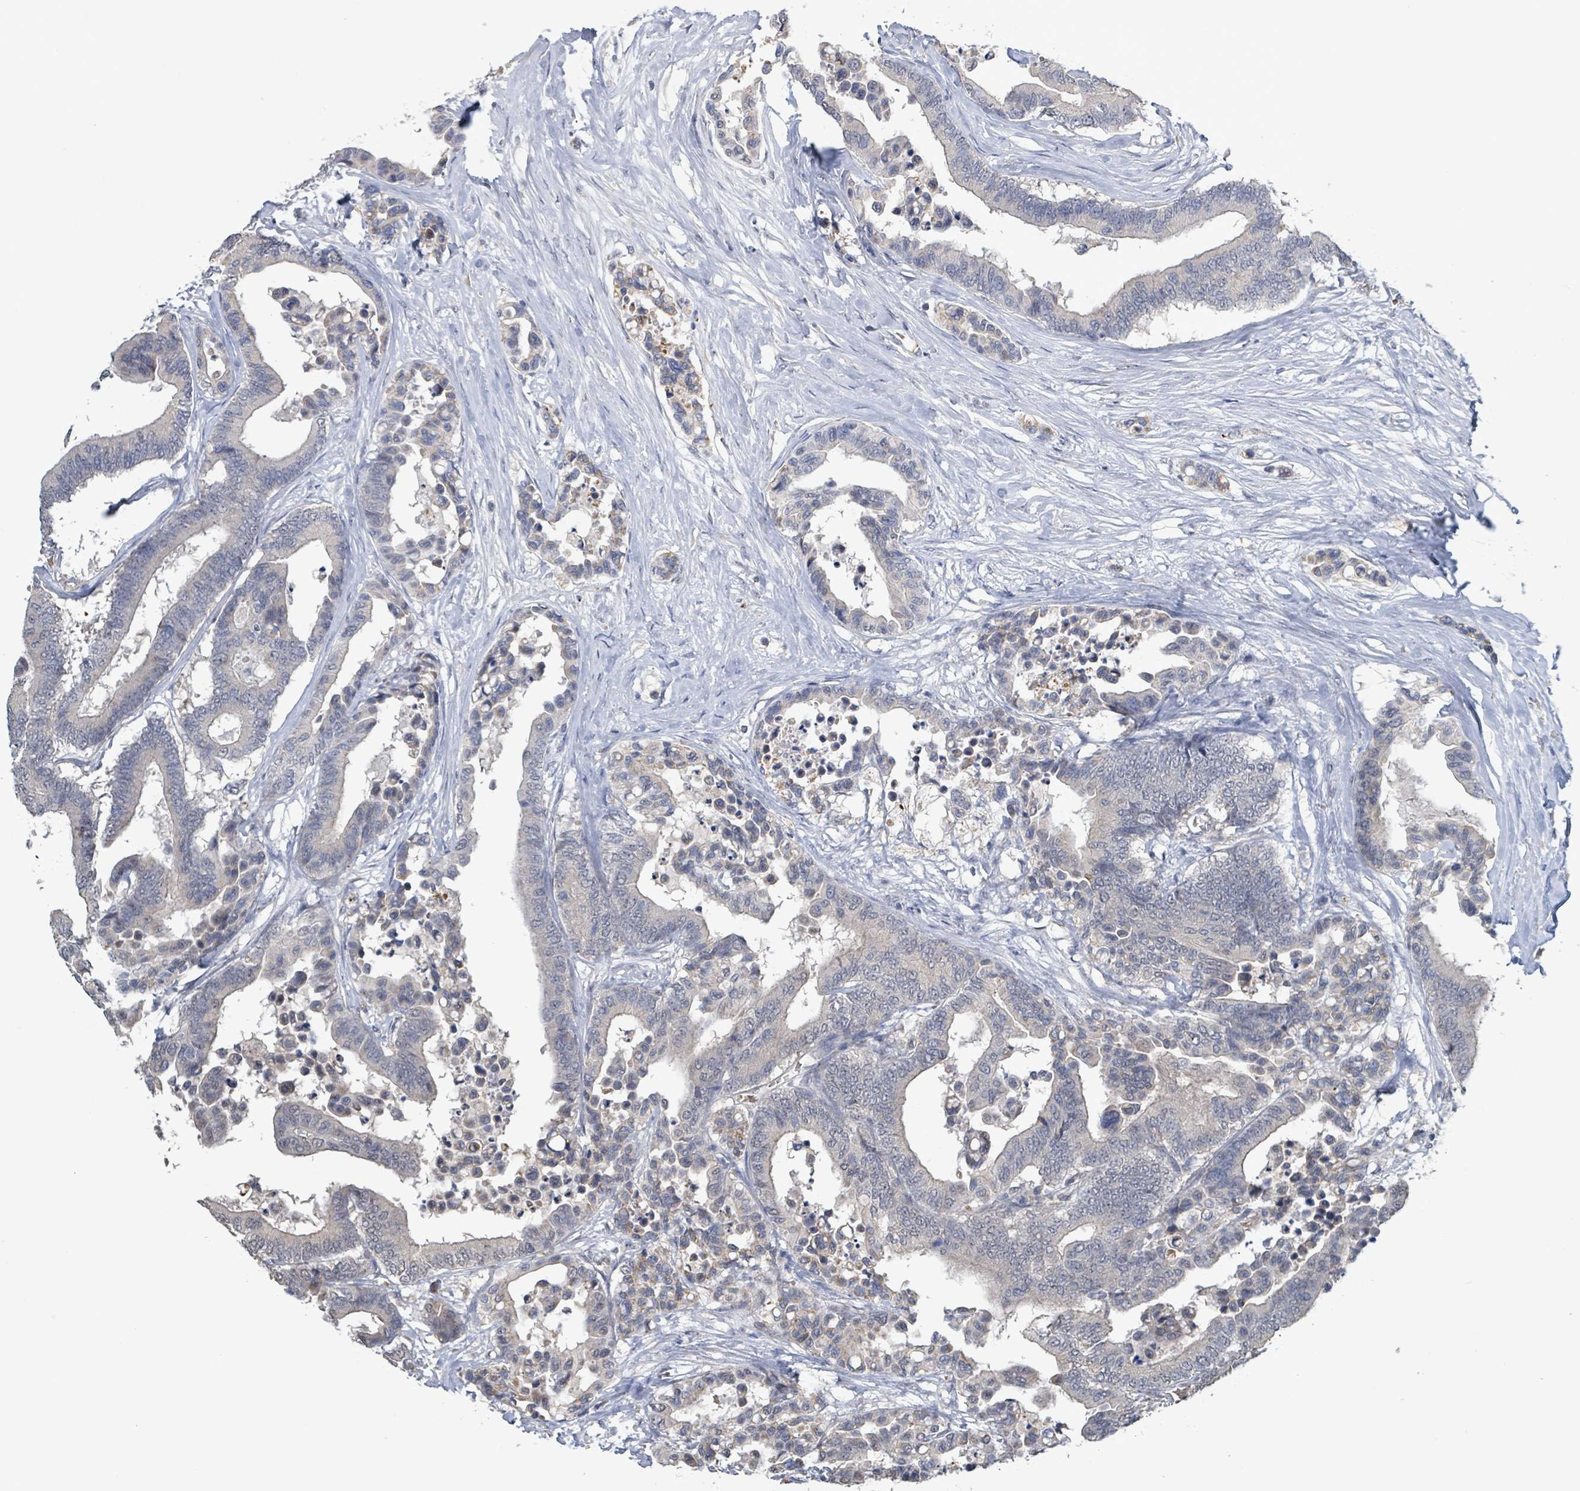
{"staining": {"intensity": "negative", "quantity": "none", "location": "none"}, "tissue": "colorectal cancer", "cell_type": "Tumor cells", "image_type": "cancer", "snomed": [{"axis": "morphology", "description": "Normal tissue, NOS"}, {"axis": "morphology", "description": "Adenocarcinoma, NOS"}, {"axis": "topography", "description": "Colon"}], "caption": "Tumor cells are negative for protein expression in human colorectal adenocarcinoma.", "gene": "SEBOX", "patient": {"sex": "male", "age": 82}}